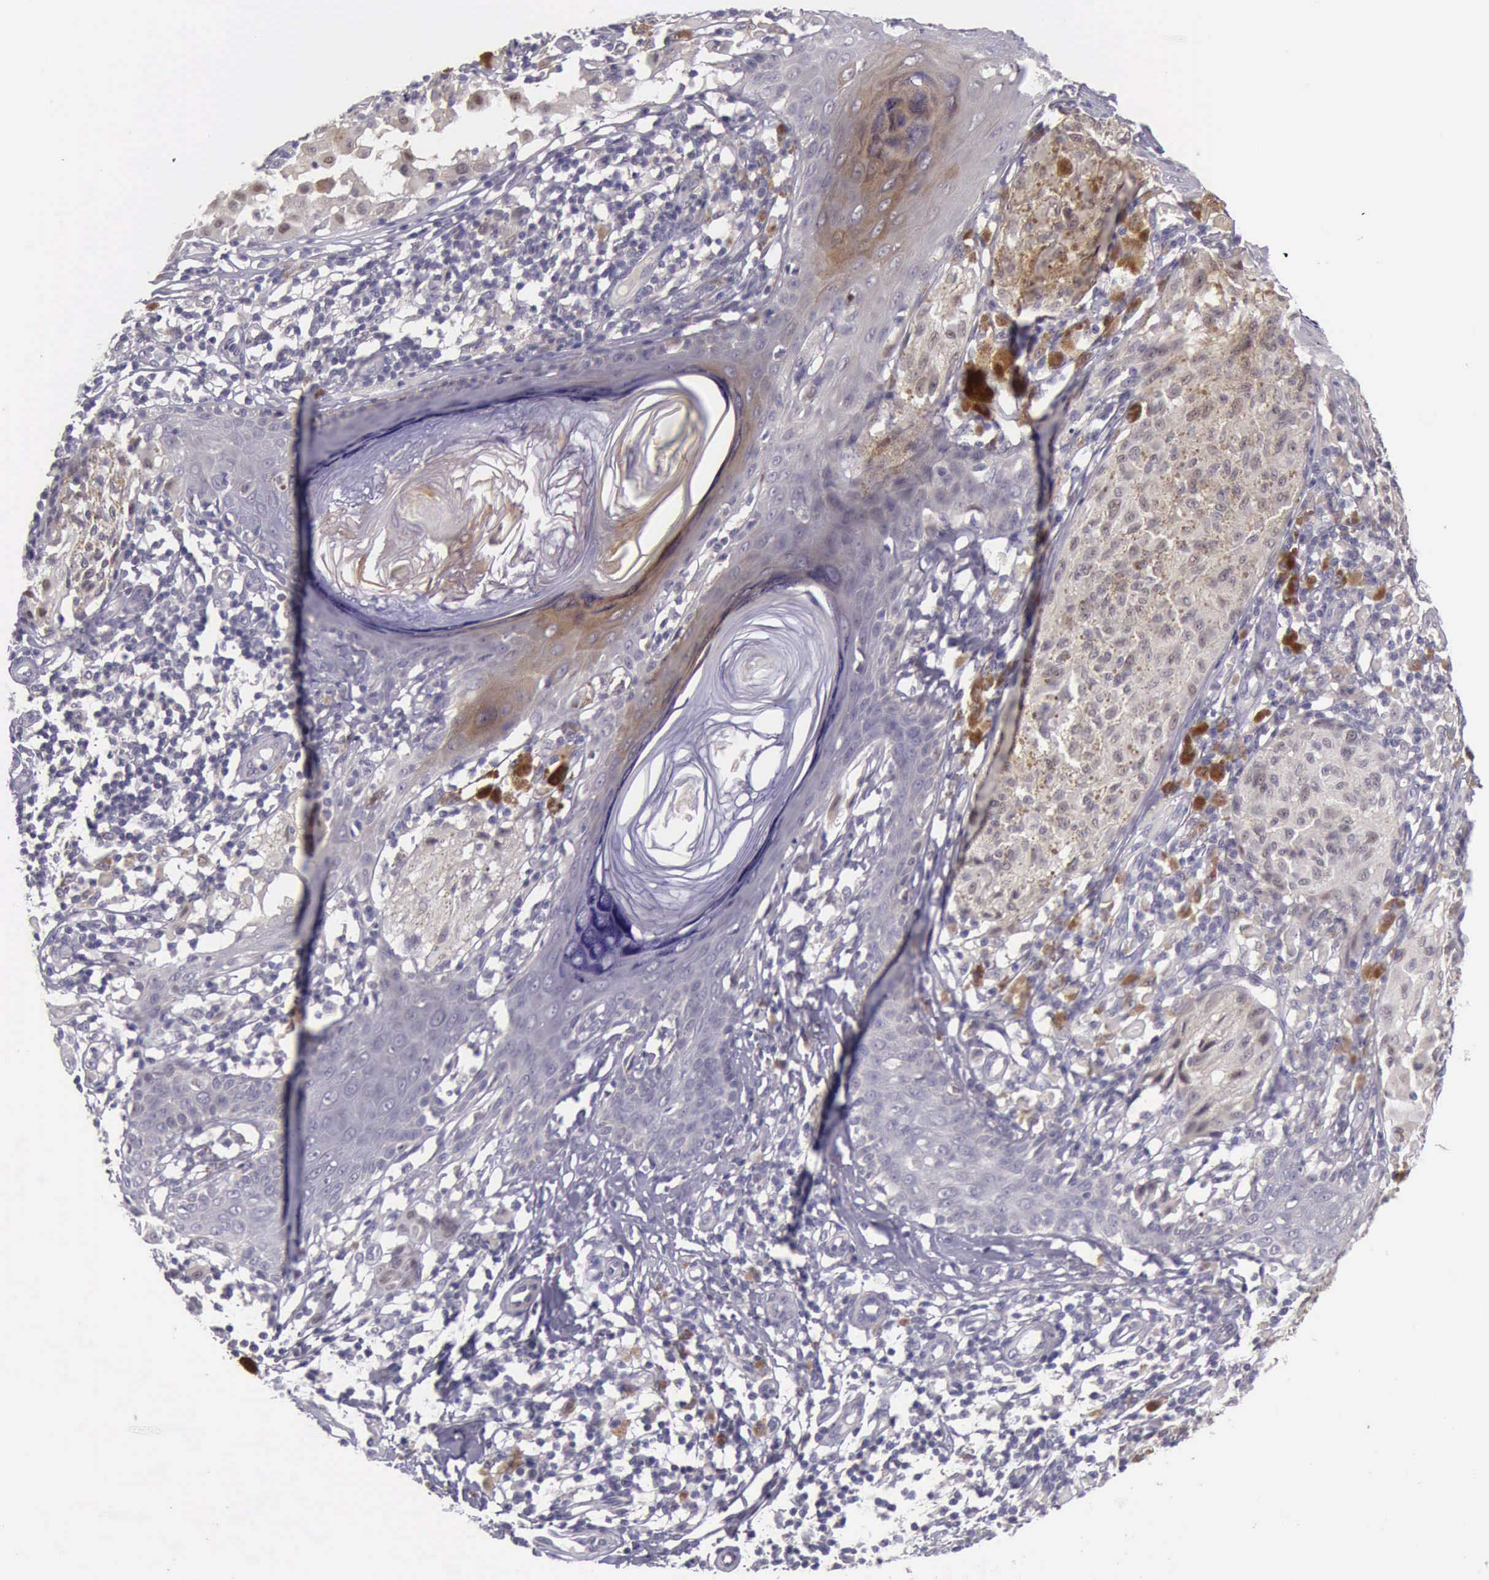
{"staining": {"intensity": "weak", "quantity": ">75%", "location": "cytoplasmic/membranous,nuclear"}, "tissue": "melanoma", "cell_type": "Tumor cells", "image_type": "cancer", "snomed": [{"axis": "morphology", "description": "Malignant melanoma, NOS"}, {"axis": "topography", "description": "Skin"}], "caption": "Melanoma stained with DAB (3,3'-diaminobenzidine) immunohistochemistry reveals low levels of weak cytoplasmic/membranous and nuclear staining in approximately >75% of tumor cells.", "gene": "ARNT2", "patient": {"sex": "male", "age": 36}}